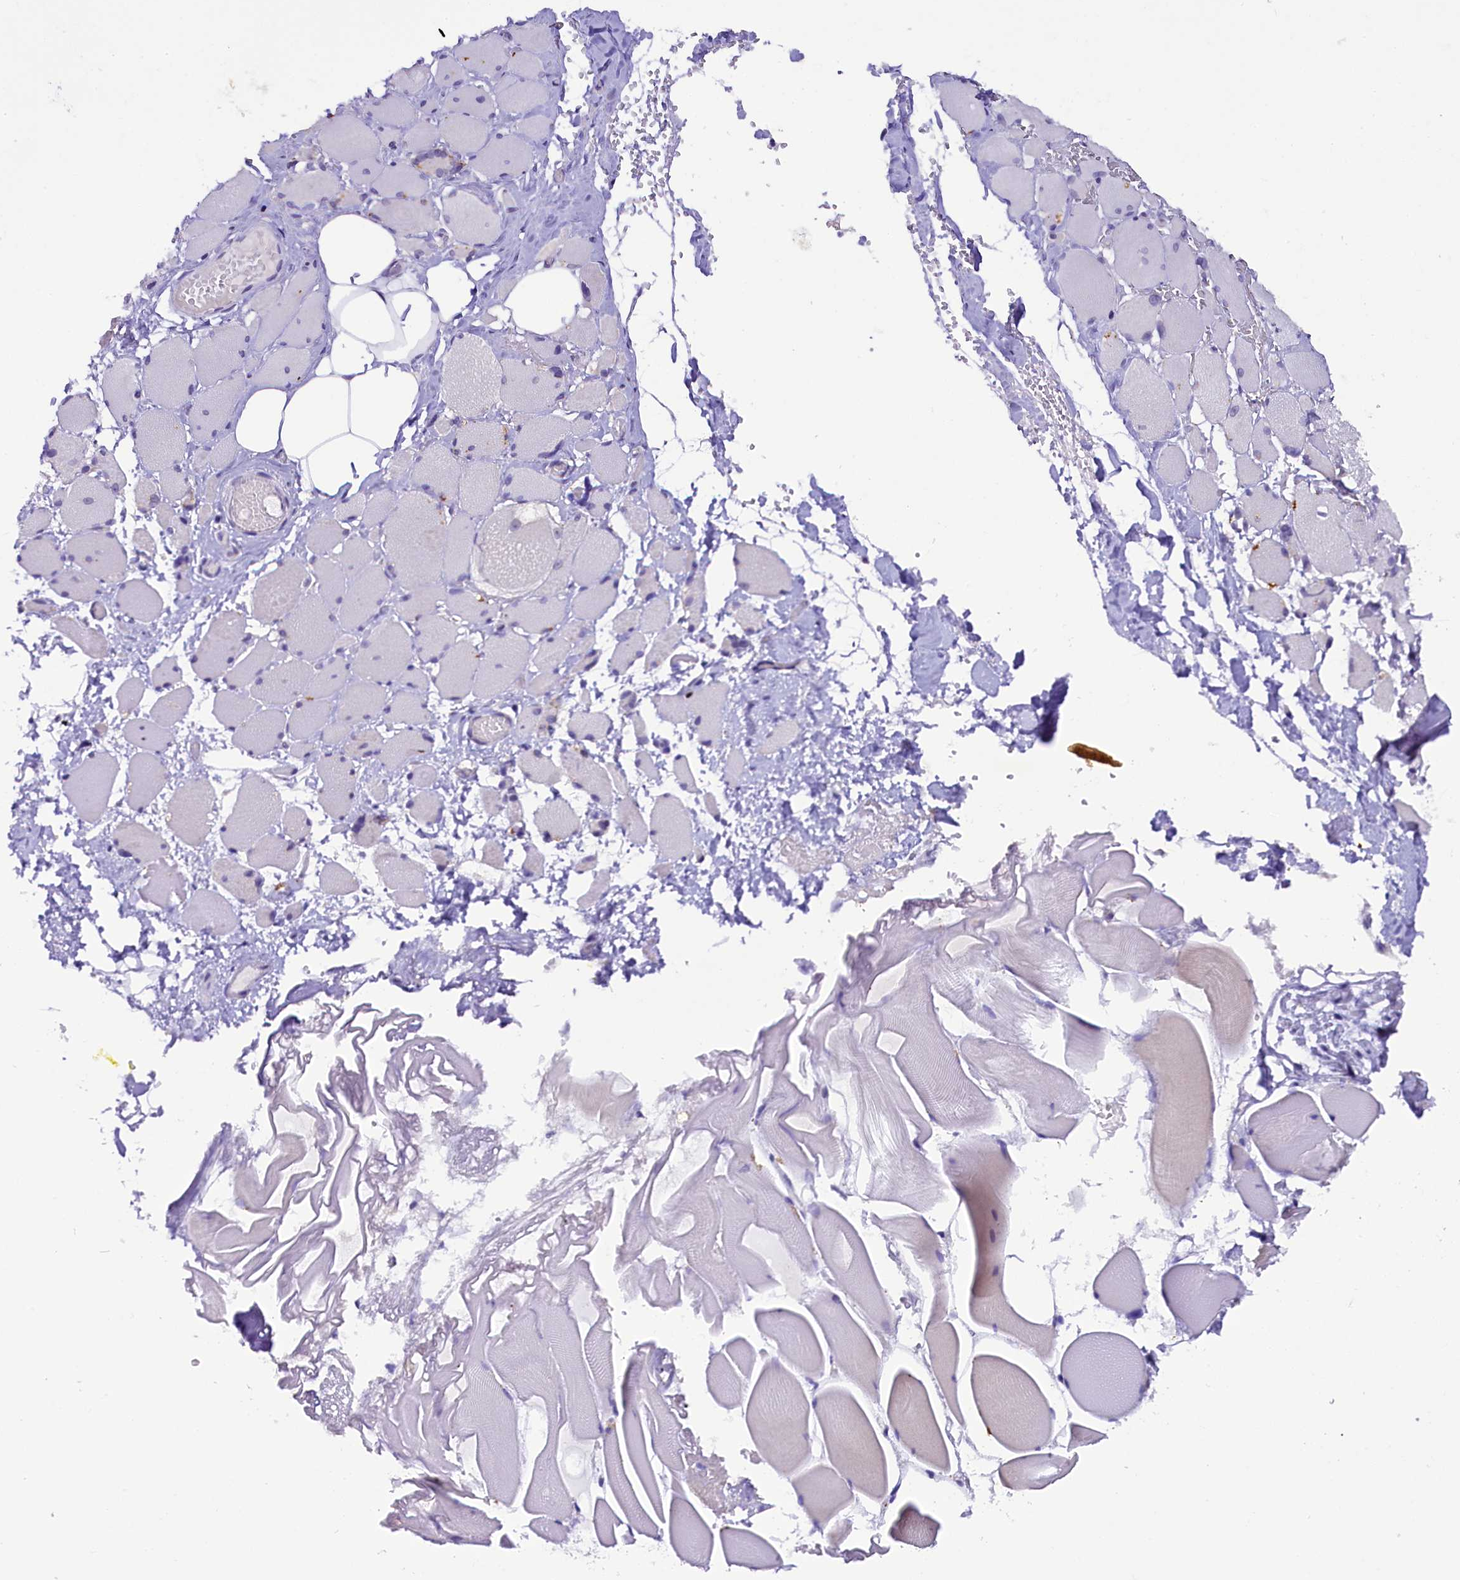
{"staining": {"intensity": "negative", "quantity": "none", "location": "none"}, "tissue": "skeletal muscle", "cell_type": "Myocytes", "image_type": "normal", "snomed": [{"axis": "morphology", "description": "Normal tissue, NOS"}, {"axis": "morphology", "description": "Basal cell carcinoma"}, {"axis": "topography", "description": "Skeletal muscle"}], "caption": "This is a image of immunohistochemistry (IHC) staining of unremarkable skeletal muscle, which shows no positivity in myocytes. (DAB (3,3'-diaminobenzidine) immunohistochemistry (IHC) with hematoxylin counter stain).", "gene": "IQCN", "patient": {"sex": "female", "age": 64}}